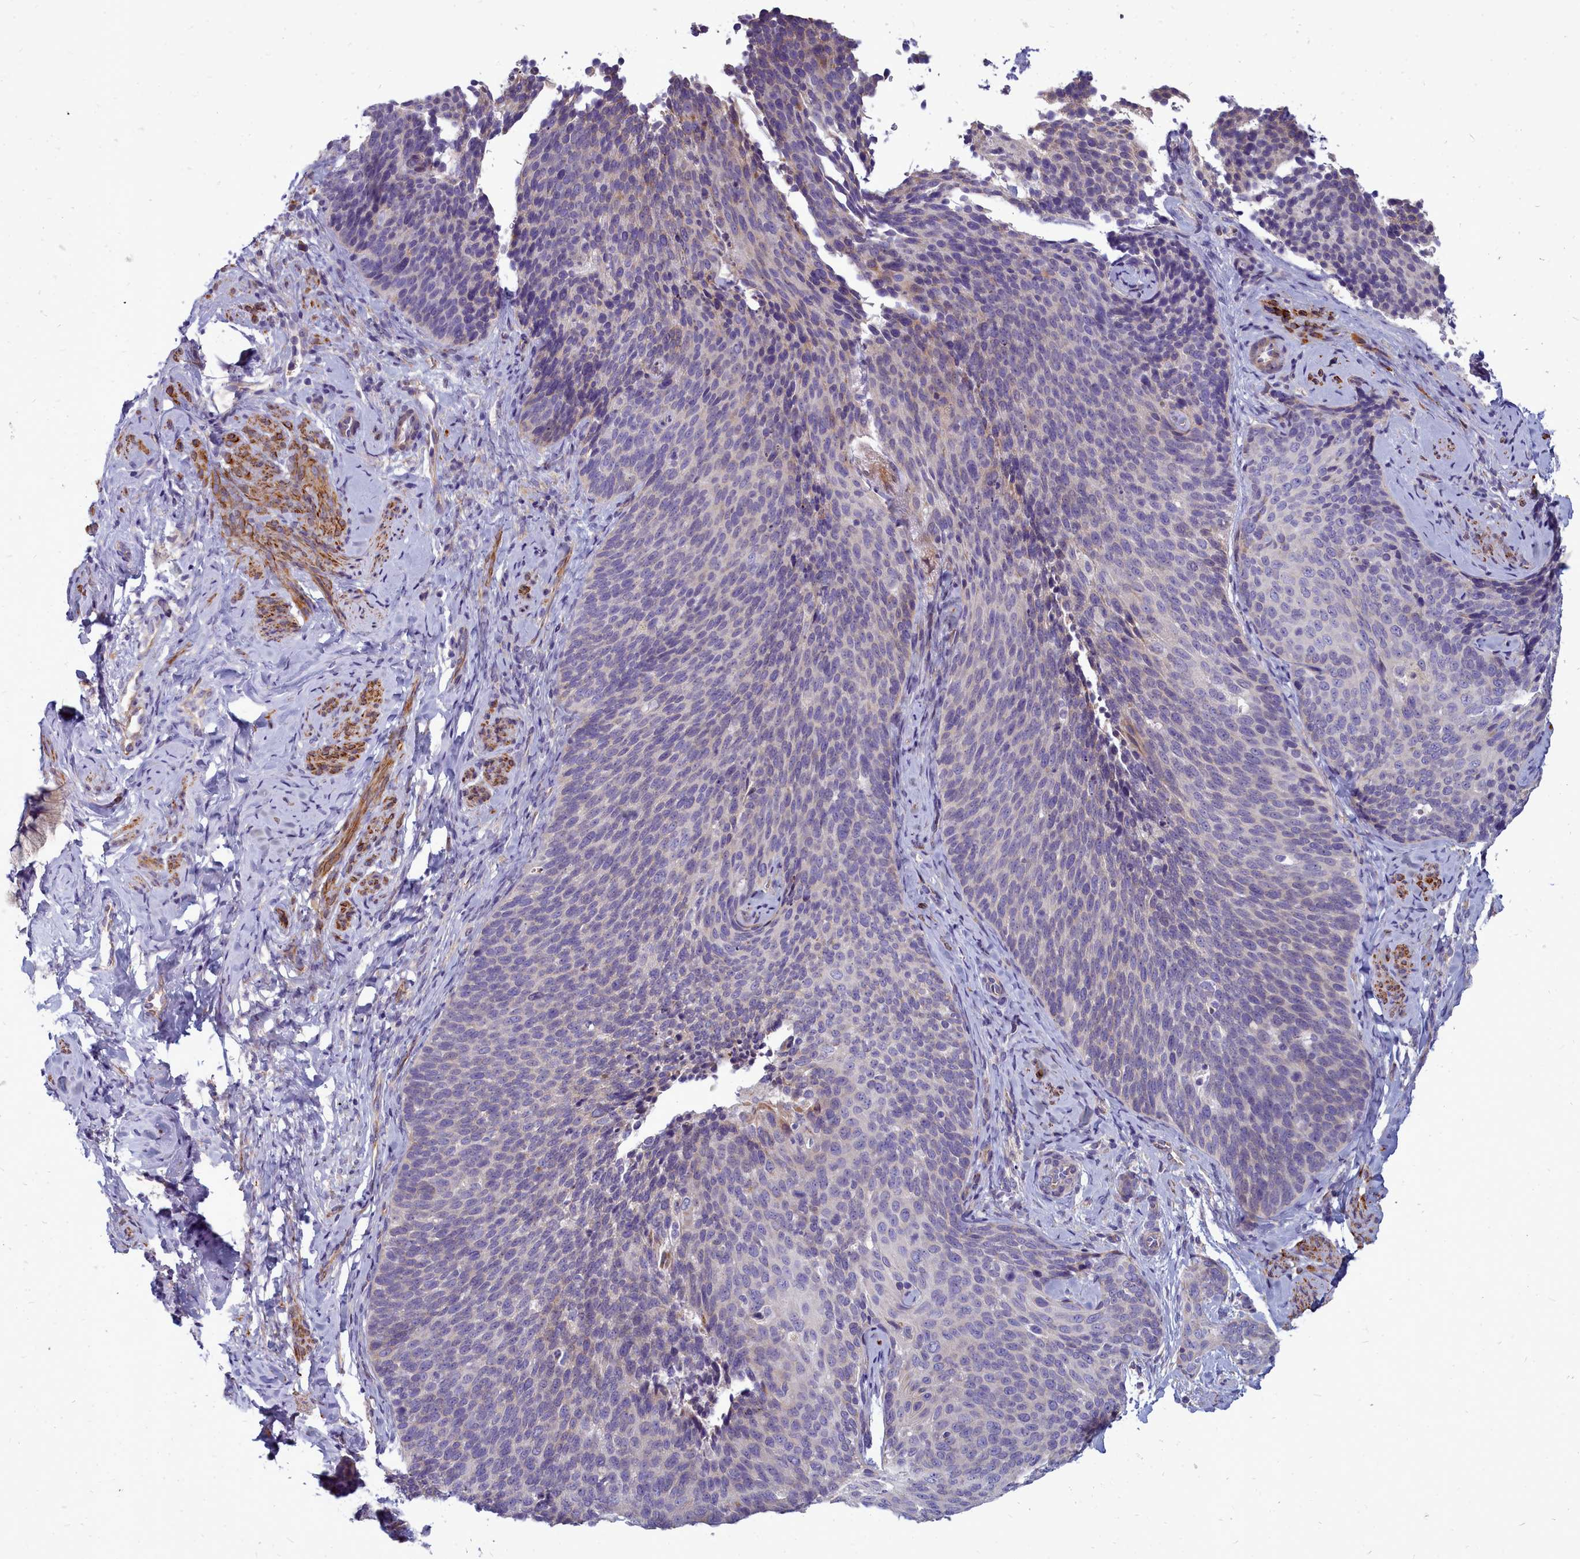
{"staining": {"intensity": "negative", "quantity": "none", "location": "none"}, "tissue": "cervical cancer", "cell_type": "Tumor cells", "image_type": "cancer", "snomed": [{"axis": "morphology", "description": "Squamous cell carcinoma, NOS"}, {"axis": "topography", "description": "Cervix"}], "caption": "Histopathology image shows no protein positivity in tumor cells of cervical cancer tissue.", "gene": "SMPD4", "patient": {"sex": "female", "age": 50}}